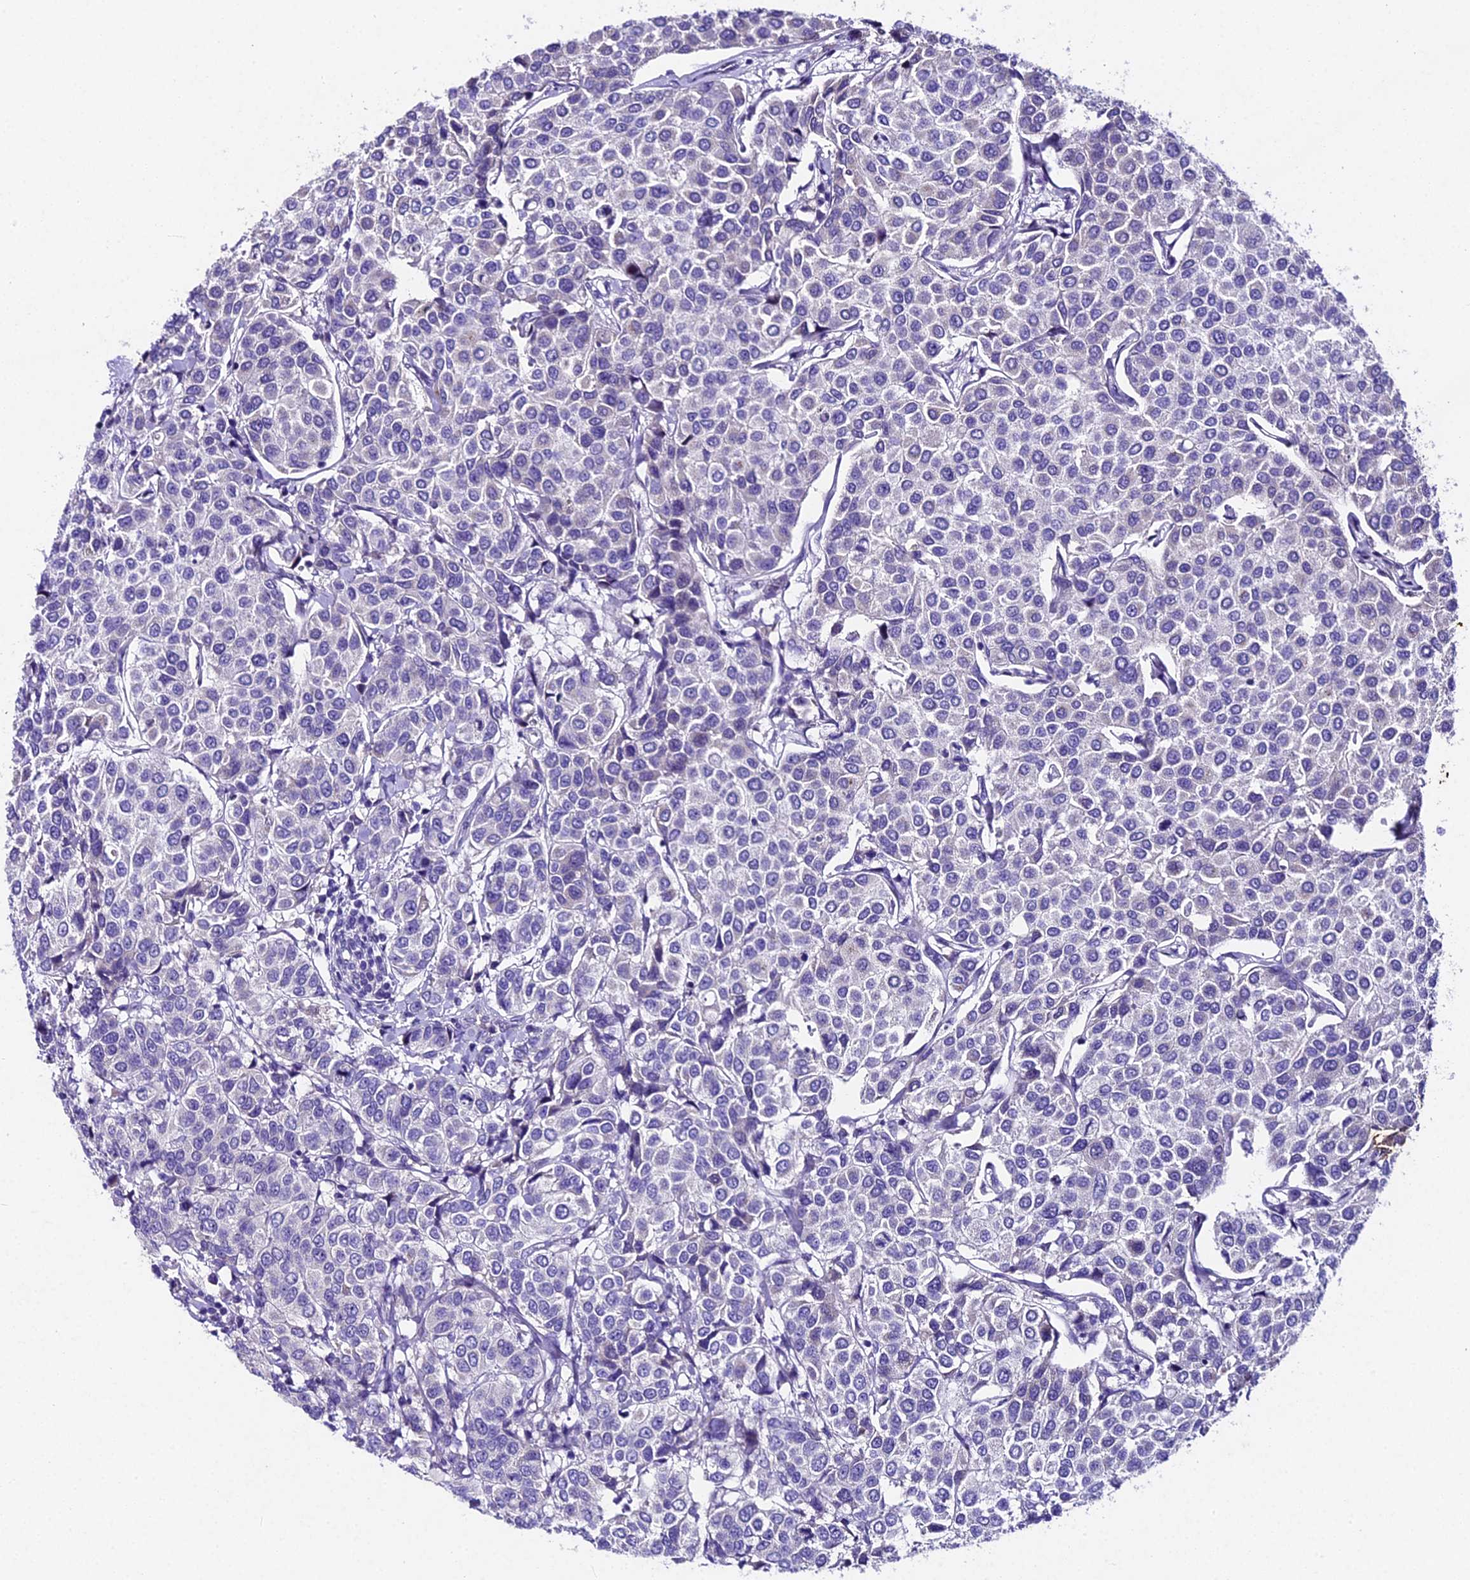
{"staining": {"intensity": "negative", "quantity": "none", "location": "none"}, "tissue": "breast cancer", "cell_type": "Tumor cells", "image_type": "cancer", "snomed": [{"axis": "morphology", "description": "Duct carcinoma"}, {"axis": "topography", "description": "Breast"}], "caption": "The photomicrograph displays no staining of tumor cells in infiltrating ductal carcinoma (breast).", "gene": "IFT140", "patient": {"sex": "female", "age": 55}}